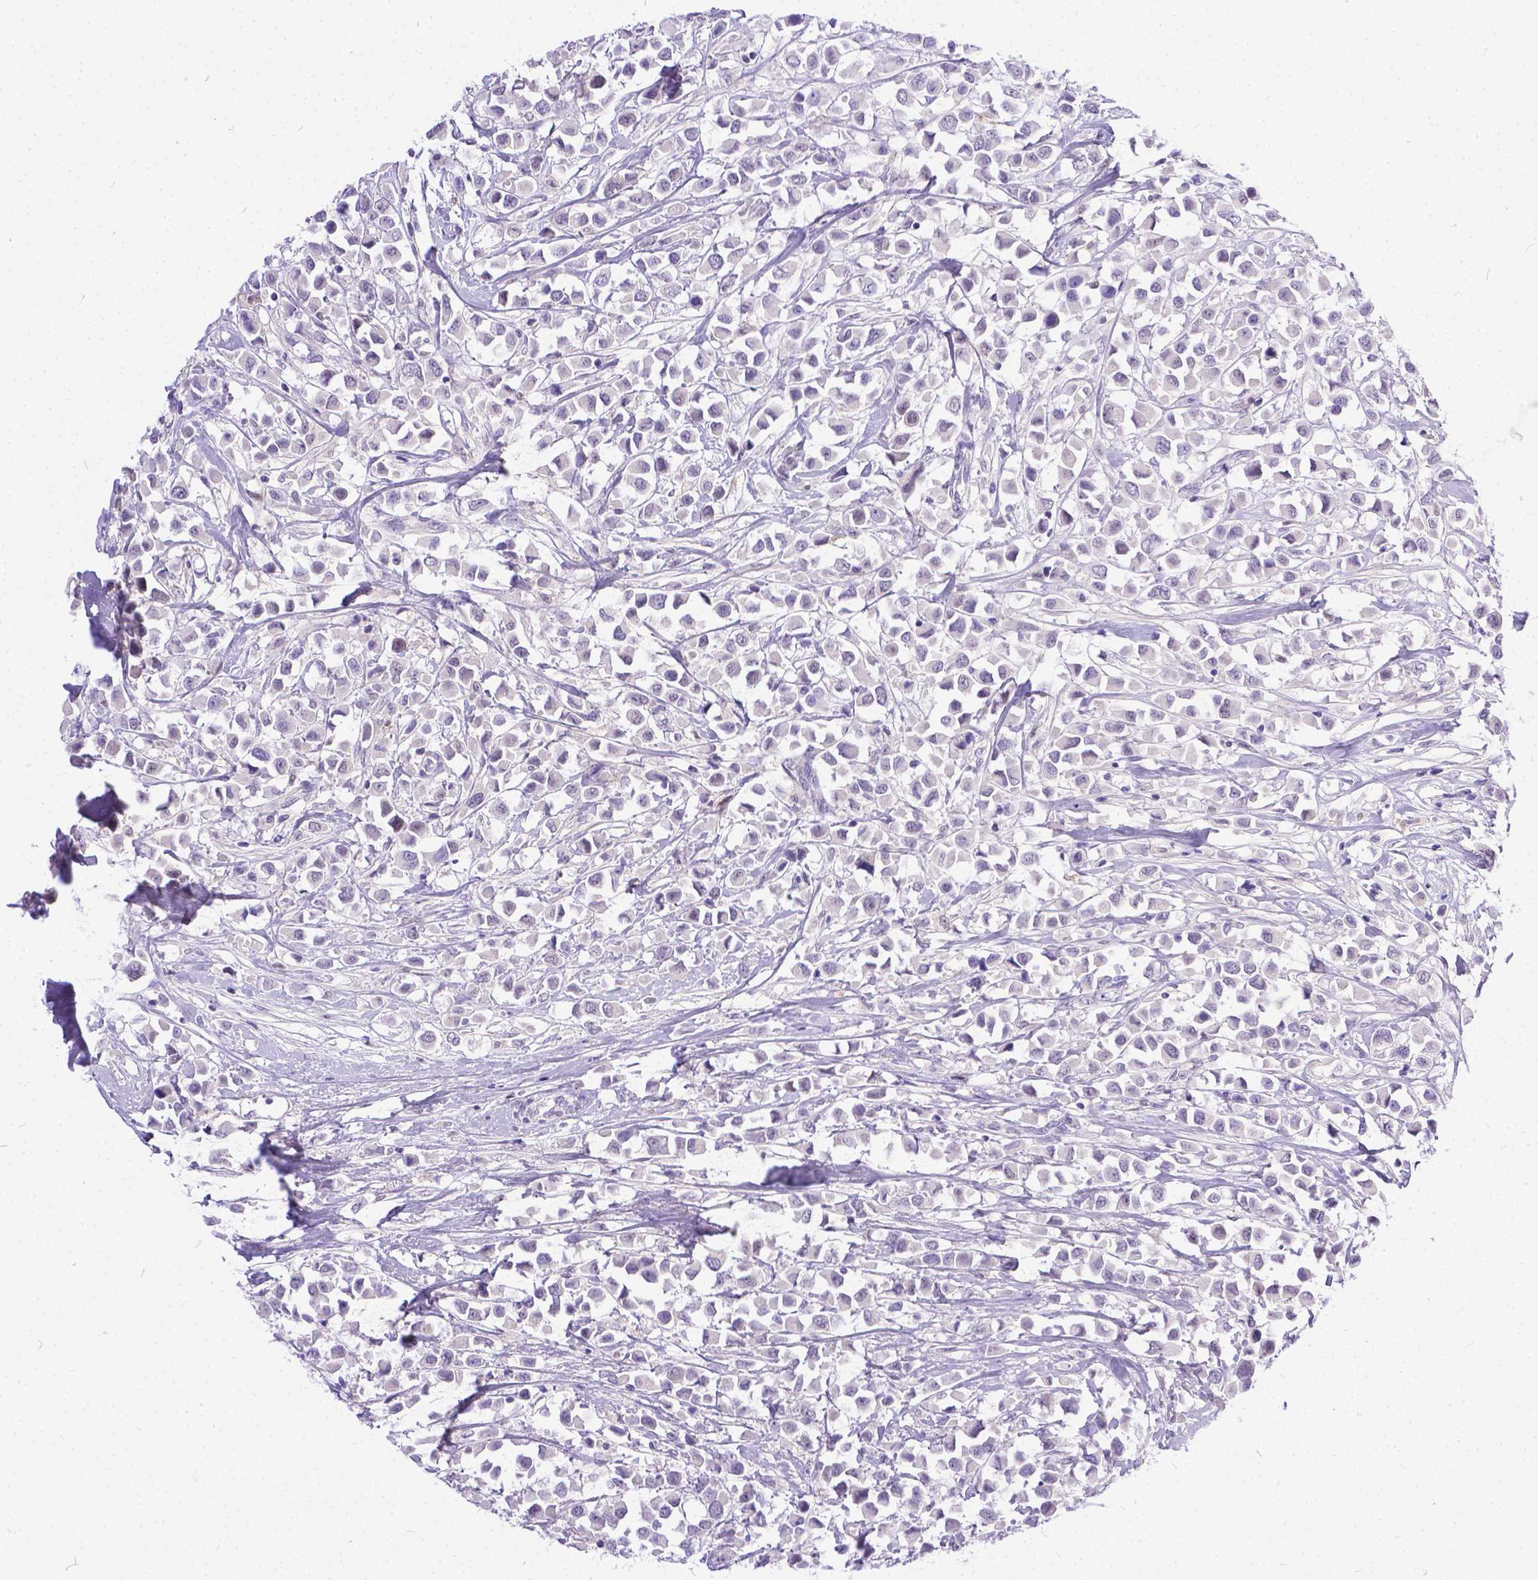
{"staining": {"intensity": "negative", "quantity": "none", "location": "none"}, "tissue": "breast cancer", "cell_type": "Tumor cells", "image_type": "cancer", "snomed": [{"axis": "morphology", "description": "Duct carcinoma"}, {"axis": "topography", "description": "Breast"}], "caption": "High magnification brightfield microscopy of breast cancer (infiltrating ductal carcinoma) stained with DAB (3,3'-diaminobenzidine) (brown) and counterstained with hematoxylin (blue): tumor cells show no significant positivity. Brightfield microscopy of IHC stained with DAB (3,3'-diaminobenzidine) (brown) and hematoxylin (blue), captured at high magnification.", "gene": "TTLL6", "patient": {"sex": "female", "age": 61}}